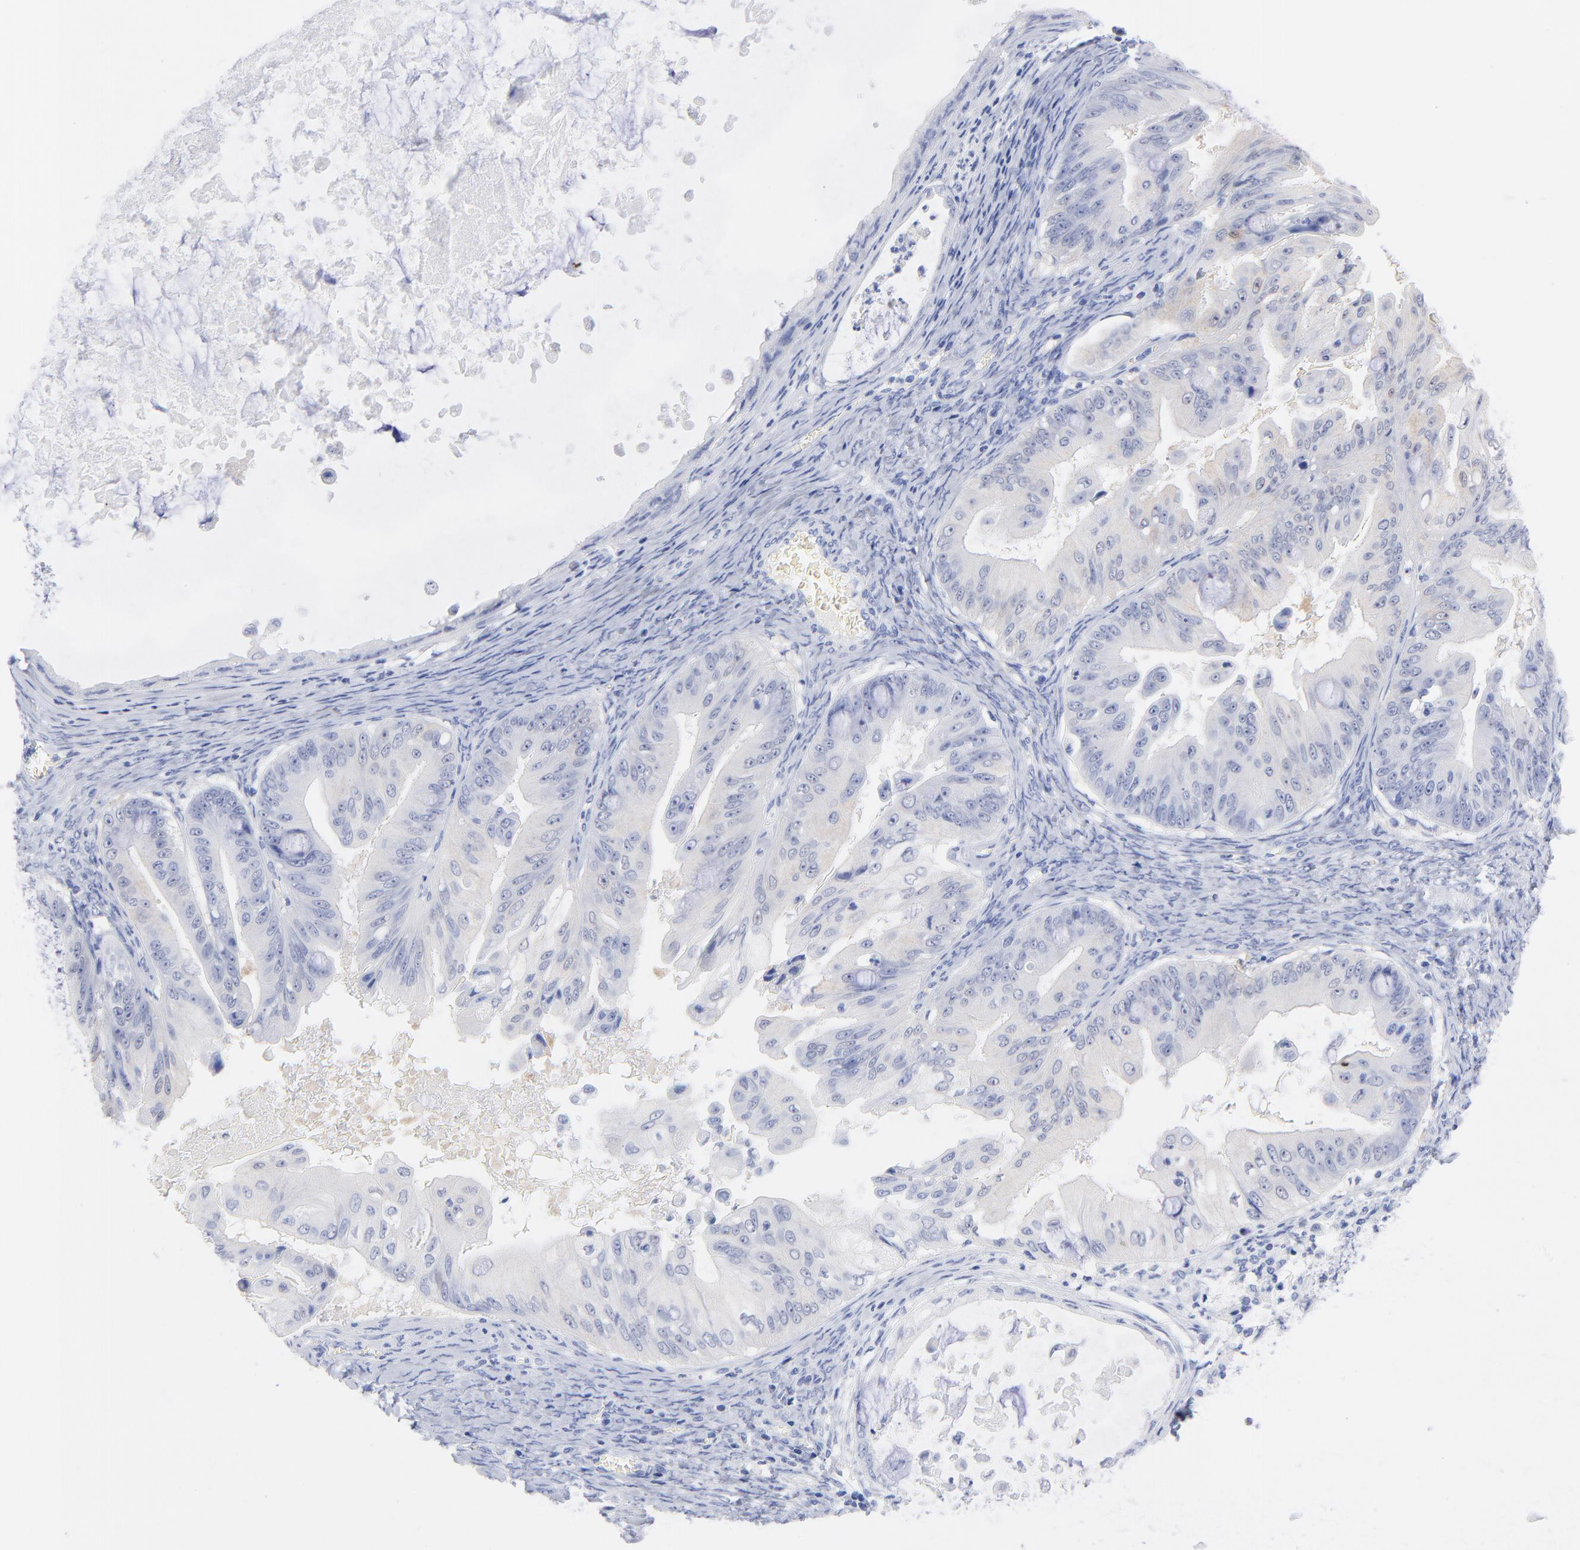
{"staining": {"intensity": "negative", "quantity": "none", "location": "none"}, "tissue": "ovarian cancer", "cell_type": "Tumor cells", "image_type": "cancer", "snomed": [{"axis": "morphology", "description": "Cystadenocarcinoma, mucinous, NOS"}, {"axis": "topography", "description": "Ovary"}], "caption": "IHC of human mucinous cystadenocarcinoma (ovarian) displays no staining in tumor cells.", "gene": "ACY1", "patient": {"sex": "female", "age": 37}}